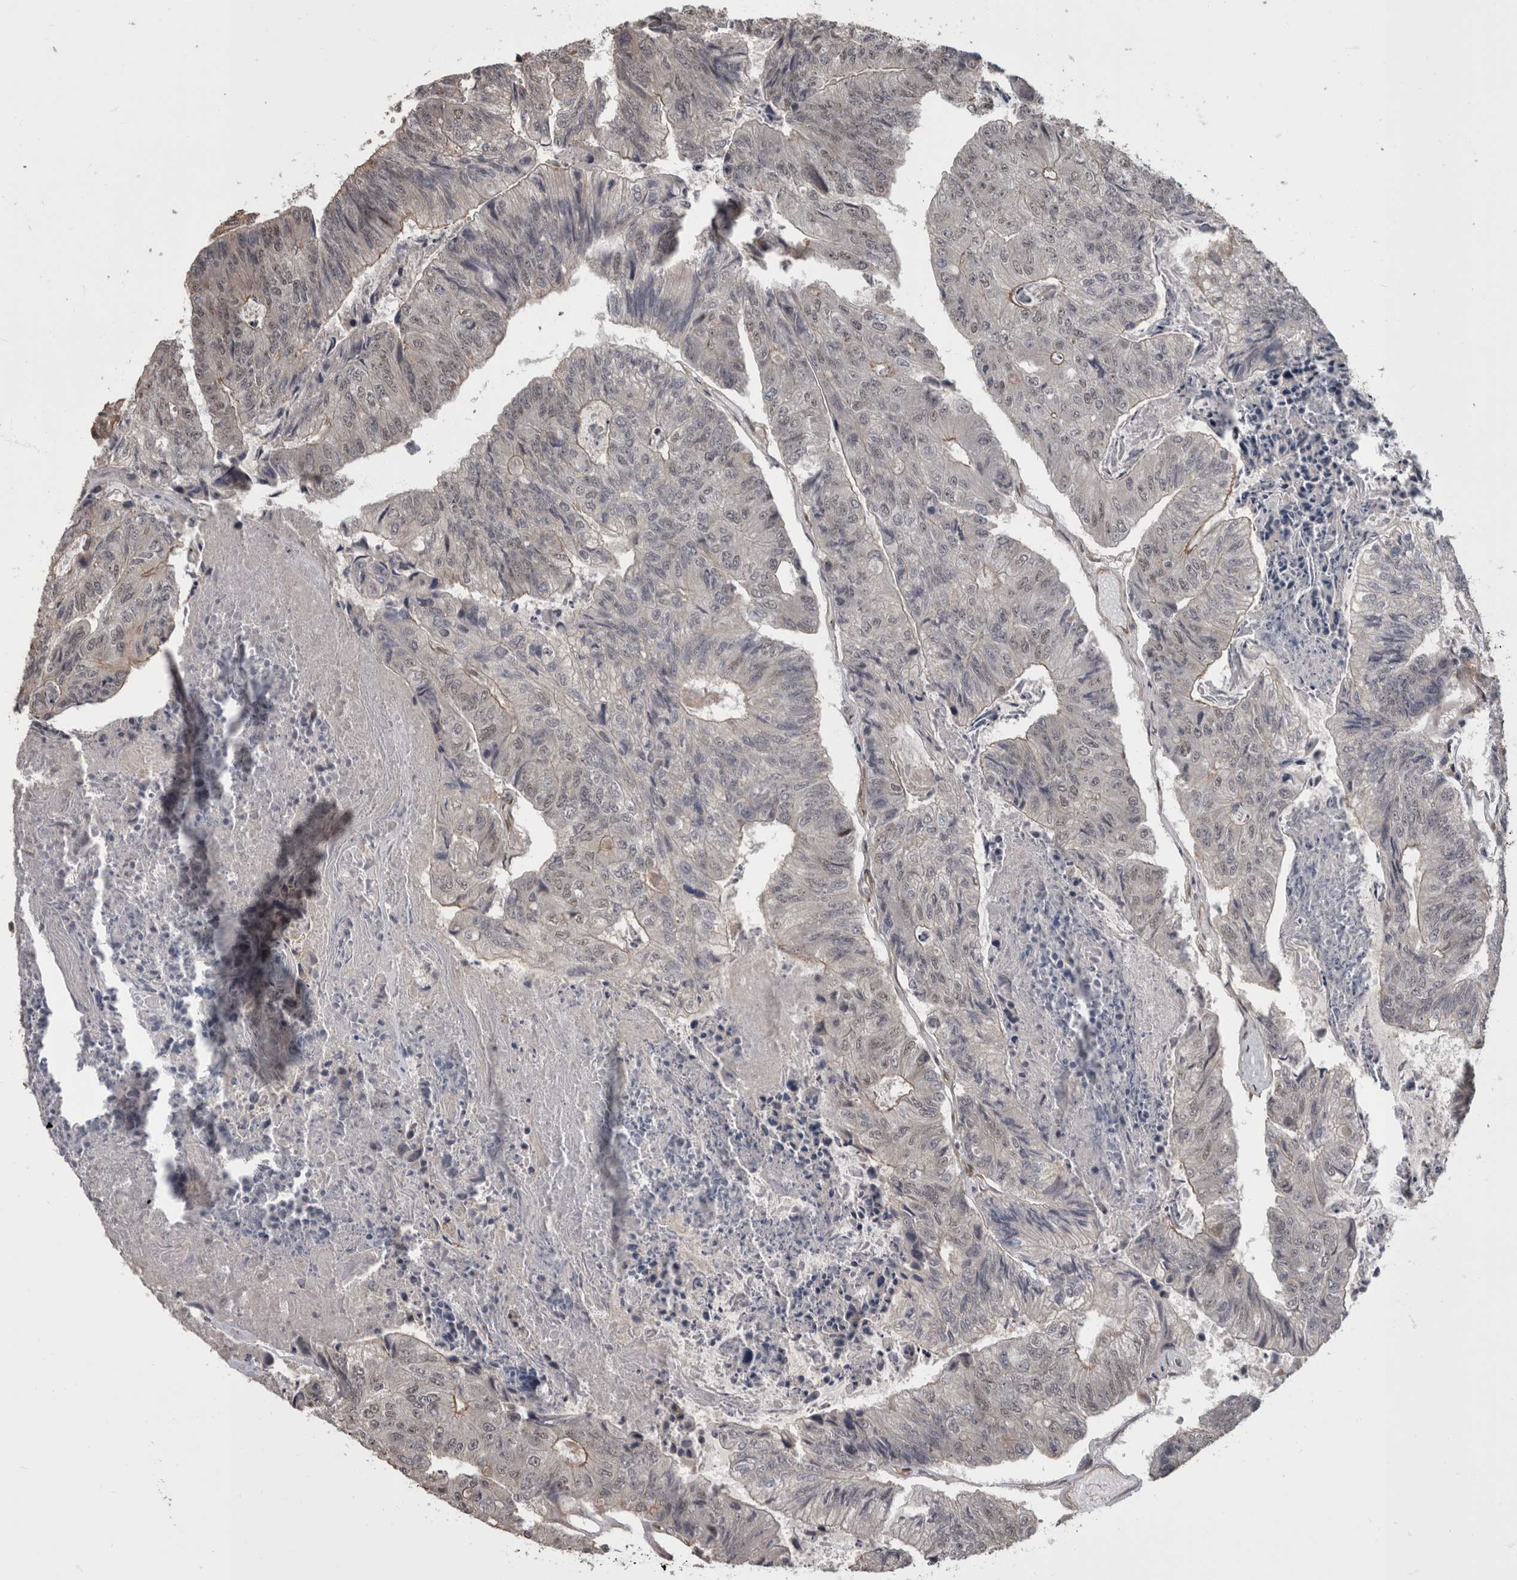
{"staining": {"intensity": "weak", "quantity": "<25%", "location": "nuclear"}, "tissue": "colorectal cancer", "cell_type": "Tumor cells", "image_type": "cancer", "snomed": [{"axis": "morphology", "description": "Adenocarcinoma, NOS"}, {"axis": "topography", "description": "Colon"}], "caption": "Immunohistochemical staining of adenocarcinoma (colorectal) shows no significant expression in tumor cells. (Immunohistochemistry (ihc), brightfield microscopy, high magnification).", "gene": "AKT3", "patient": {"sex": "female", "age": 67}}